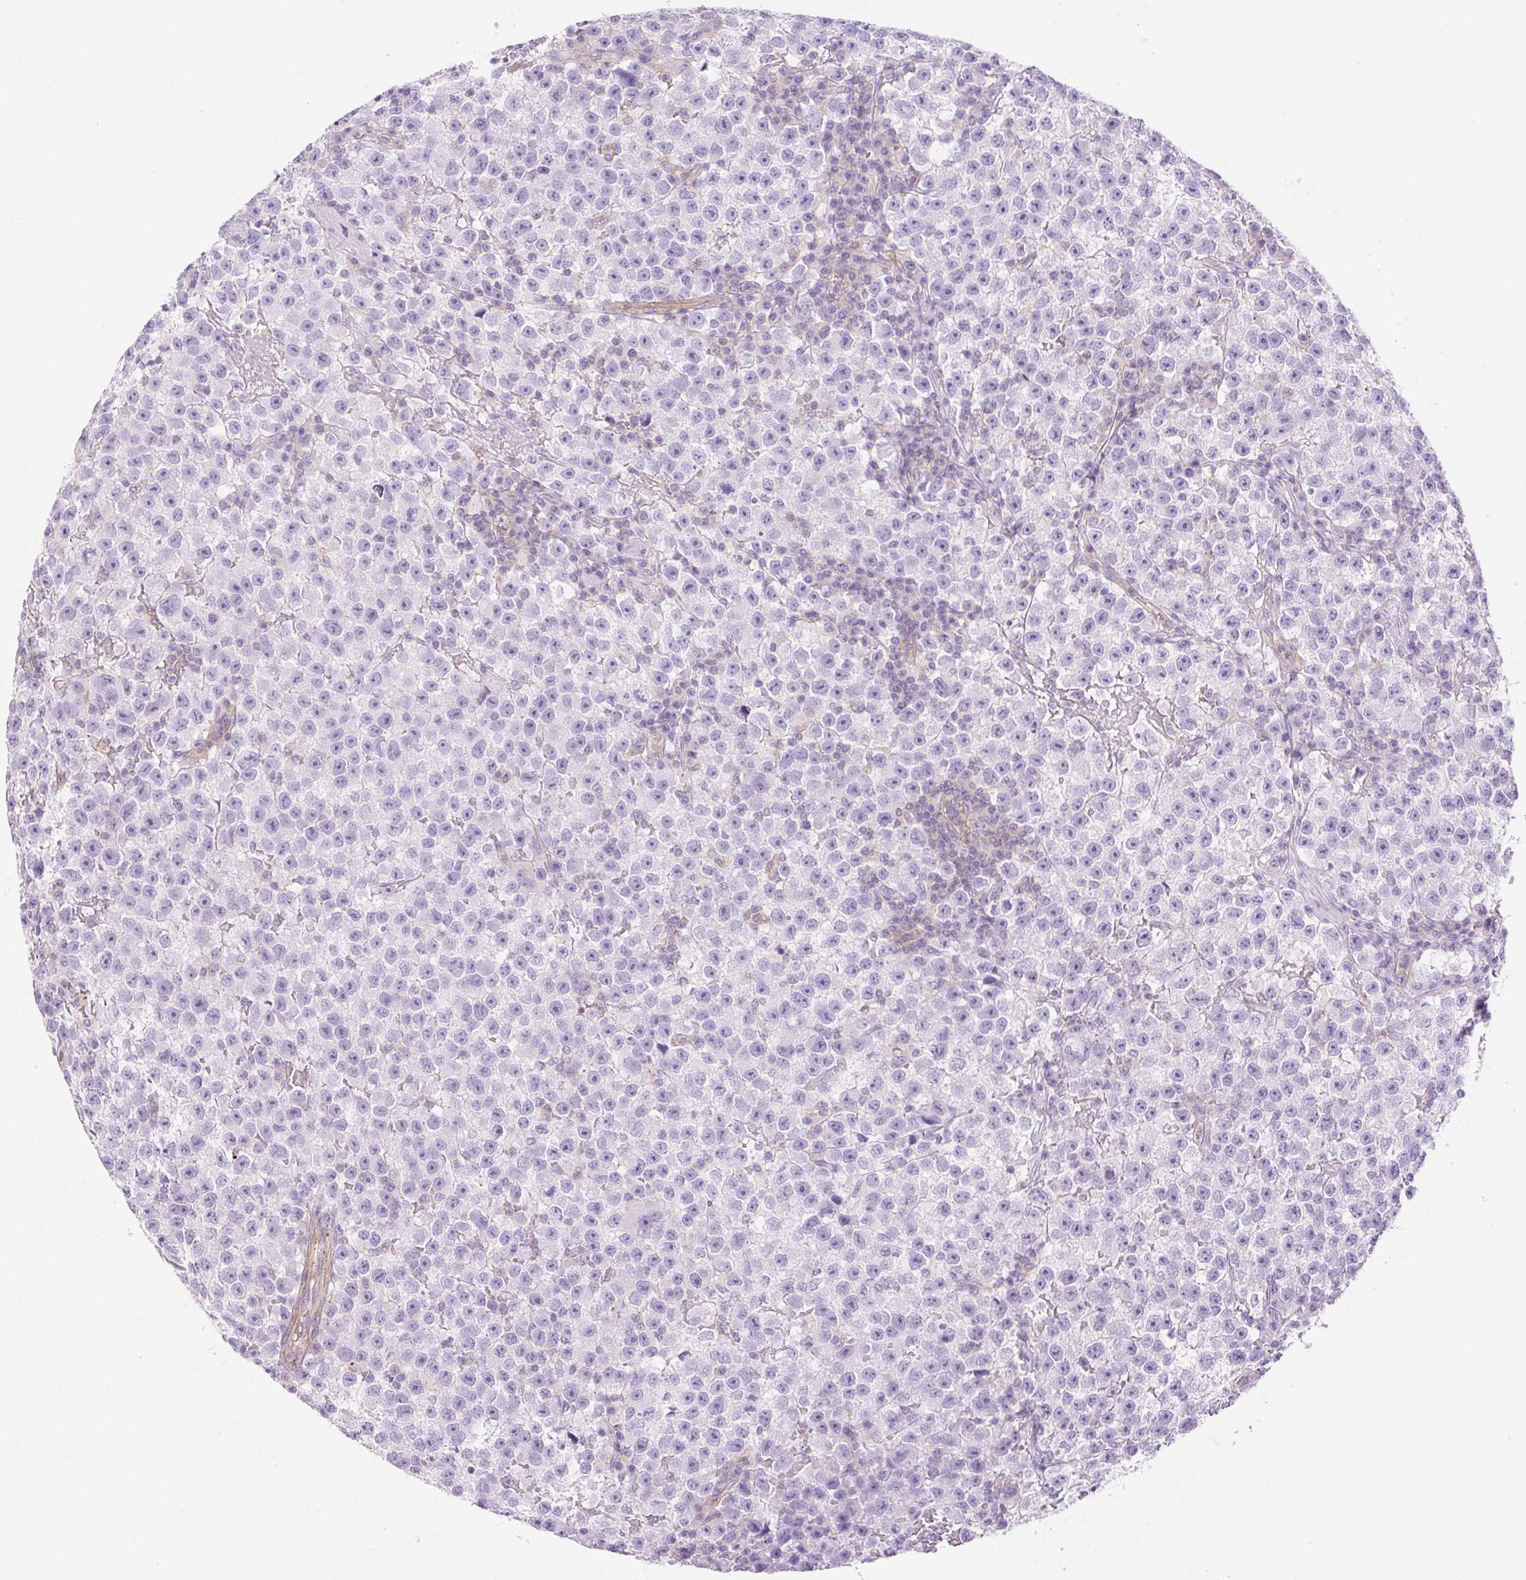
{"staining": {"intensity": "negative", "quantity": "none", "location": "none"}, "tissue": "testis cancer", "cell_type": "Tumor cells", "image_type": "cancer", "snomed": [{"axis": "morphology", "description": "Seminoma, NOS"}, {"axis": "topography", "description": "Testis"}], "caption": "This is an immunohistochemistry histopathology image of testis cancer. There is no staining in tumor cells.", "gene": "EHD3", "patient": {"sex": "male", "age": 22}}